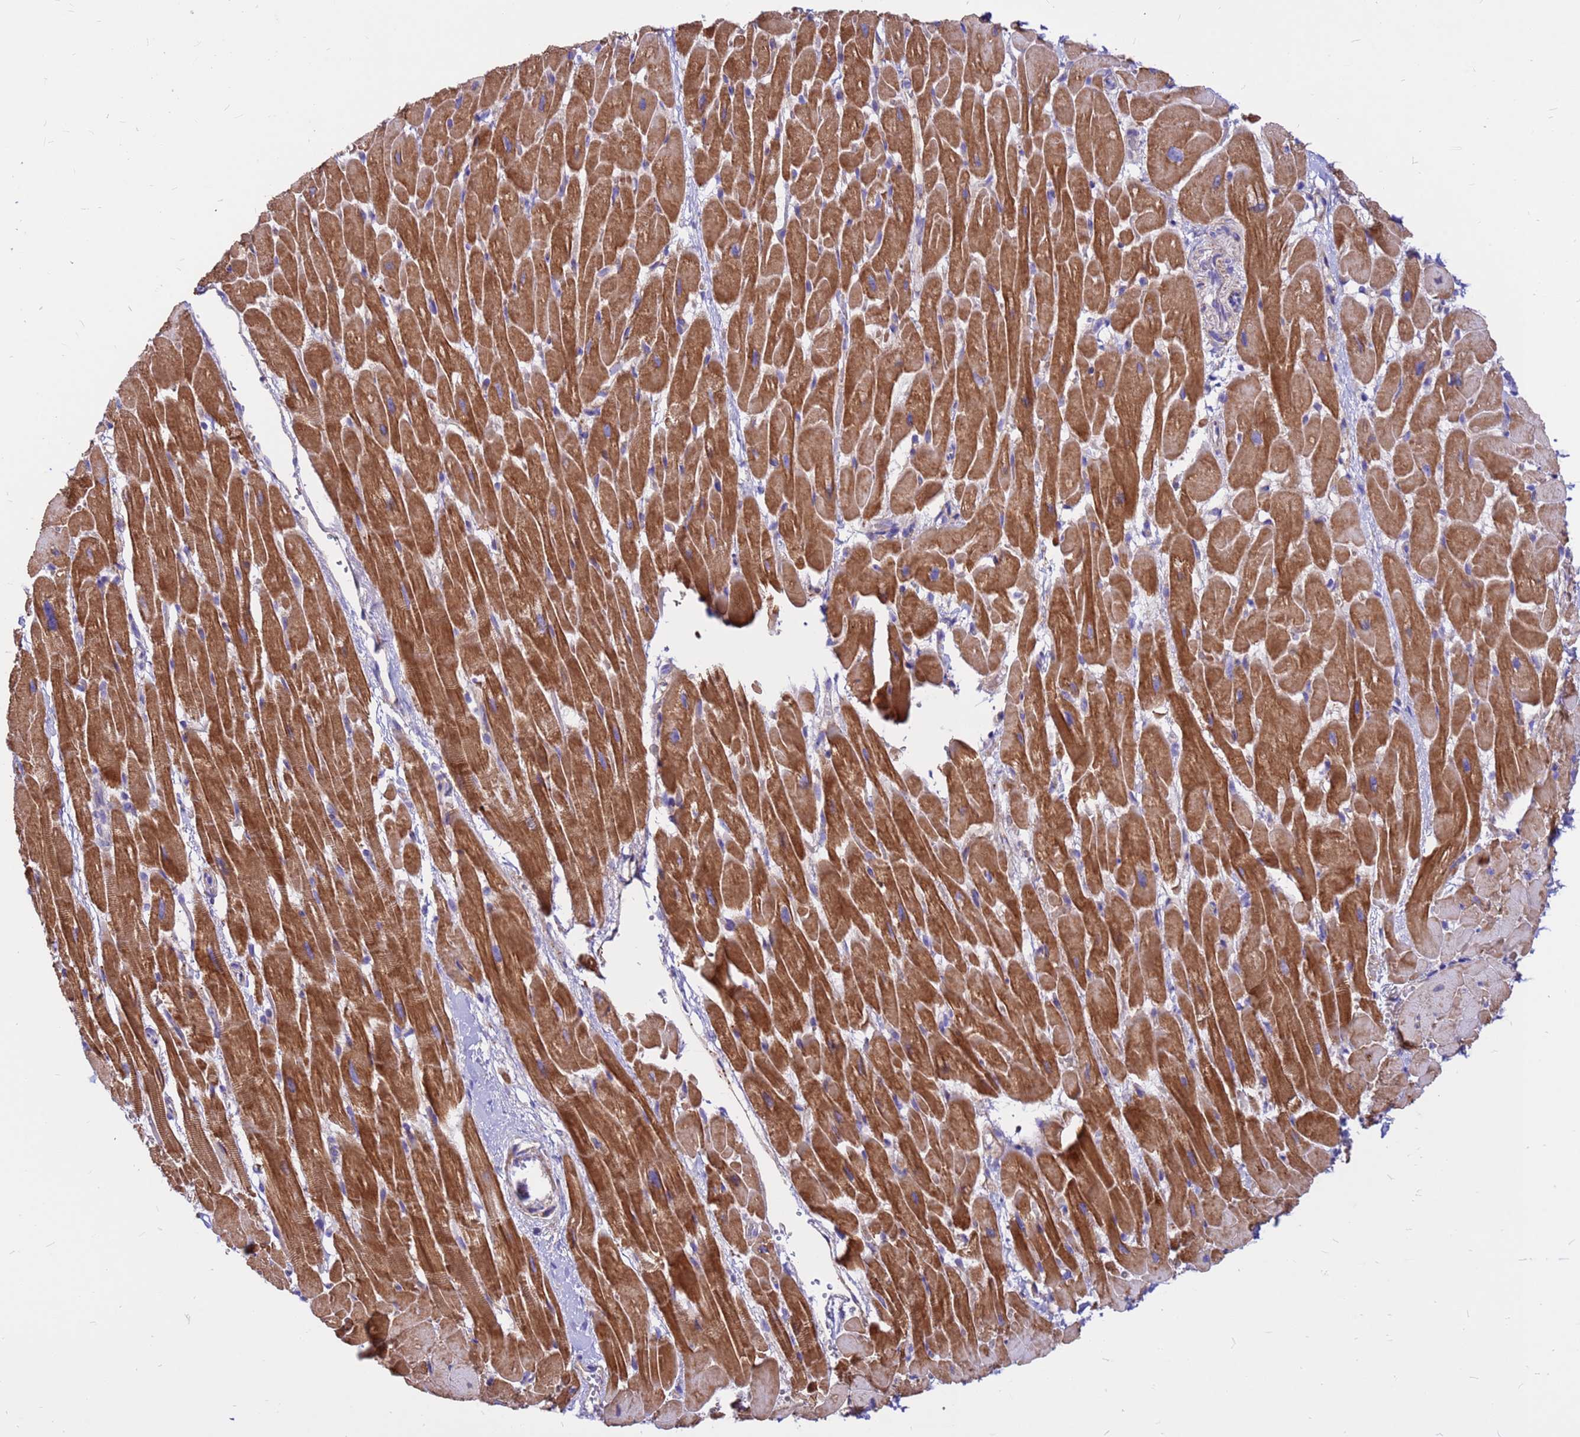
{"staining": {"intensity": "strong", "quantity": ">75%", "location": "cytoplasmic/membranous"}, "tissue": "heart muscle", "cell_type": "Cardiomyocytes", "image_type": "normal", "snomed": [{"axis": "morphology", "description": "Normal tissue, NOS"}, {"axis": "topography", "description": "Heart"}], "caption": "High-magnification brightfield microscopy of unremarkable heart muscle stained with DAB (3,3'-diaminobenzidine) (brown) and counterstained with hematoxylin (blue). cardiomyocytes exhibit strong cytoplasmic/membranous positivity is present in about>75% of cells. (DAB IHC, brown staining for protein, blue staining for nuclei).", "gene": "CRHBP", "patient": {"sex": "male", "age": 37}}